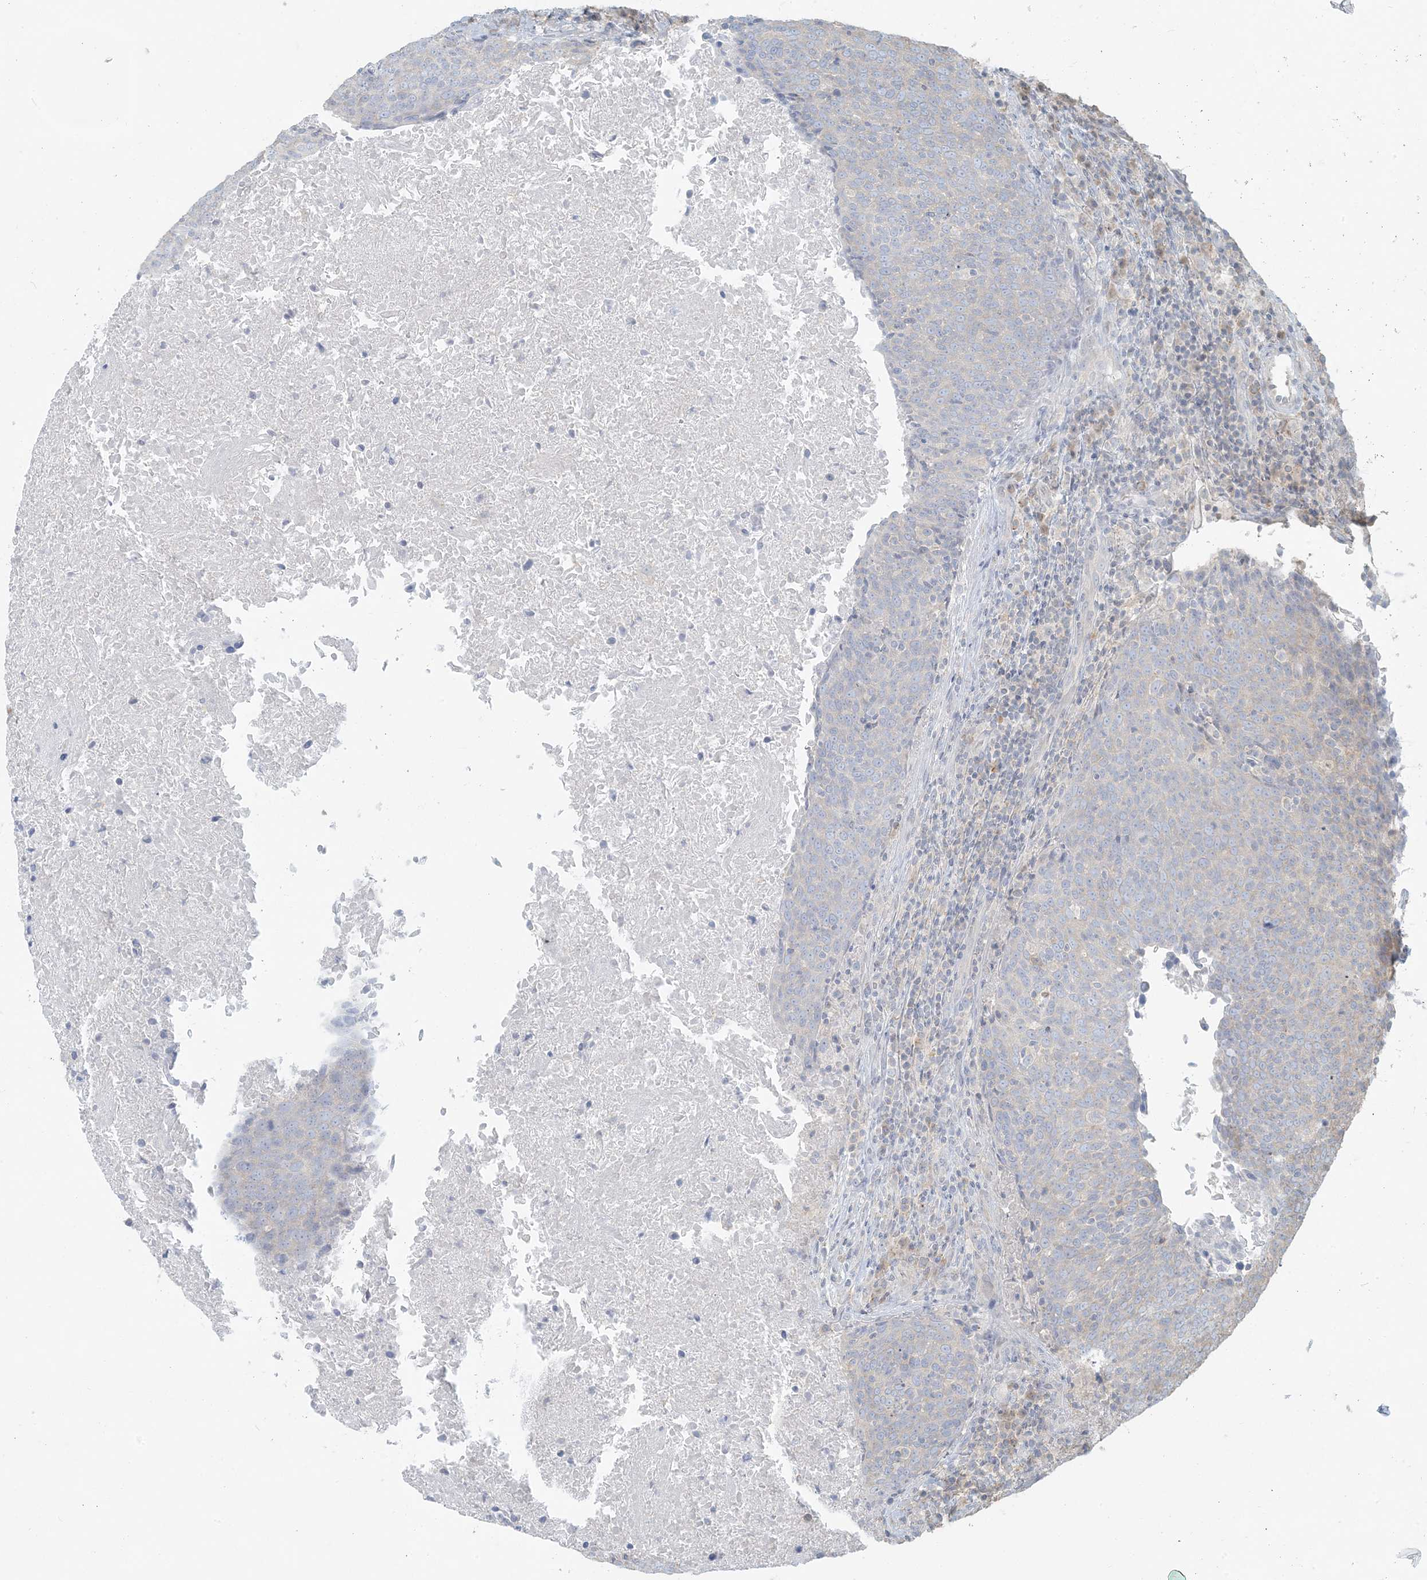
{"staining": {"intensity": "negative", "quantity": "none", "location": "none"}, "tissue": "head and neck cancer", "cell_type": "Tumor cells", "image_type": "cancer", "snomed": [{"axis": "morphology", "description": "Squamous cell carcinoma, NOS"}, {"axis": "morphology", "description": "Squamous cell carcinoma, metastatic, NOS"}, {"axis": "topography", "description": "Lymph node"}, {"axis": "topography", "description": "Head-Neck"}], "caption": "A high-resolution image shows IHC staining of head and neck cancer, which demonstrates no significant positivity in tumor cells. The staining is performed using DAB brown chromogen with nuclei counter-stained in using hematoxylin.", "gene": "HACL1", "patient": {"sex": "male", "age": 62}}